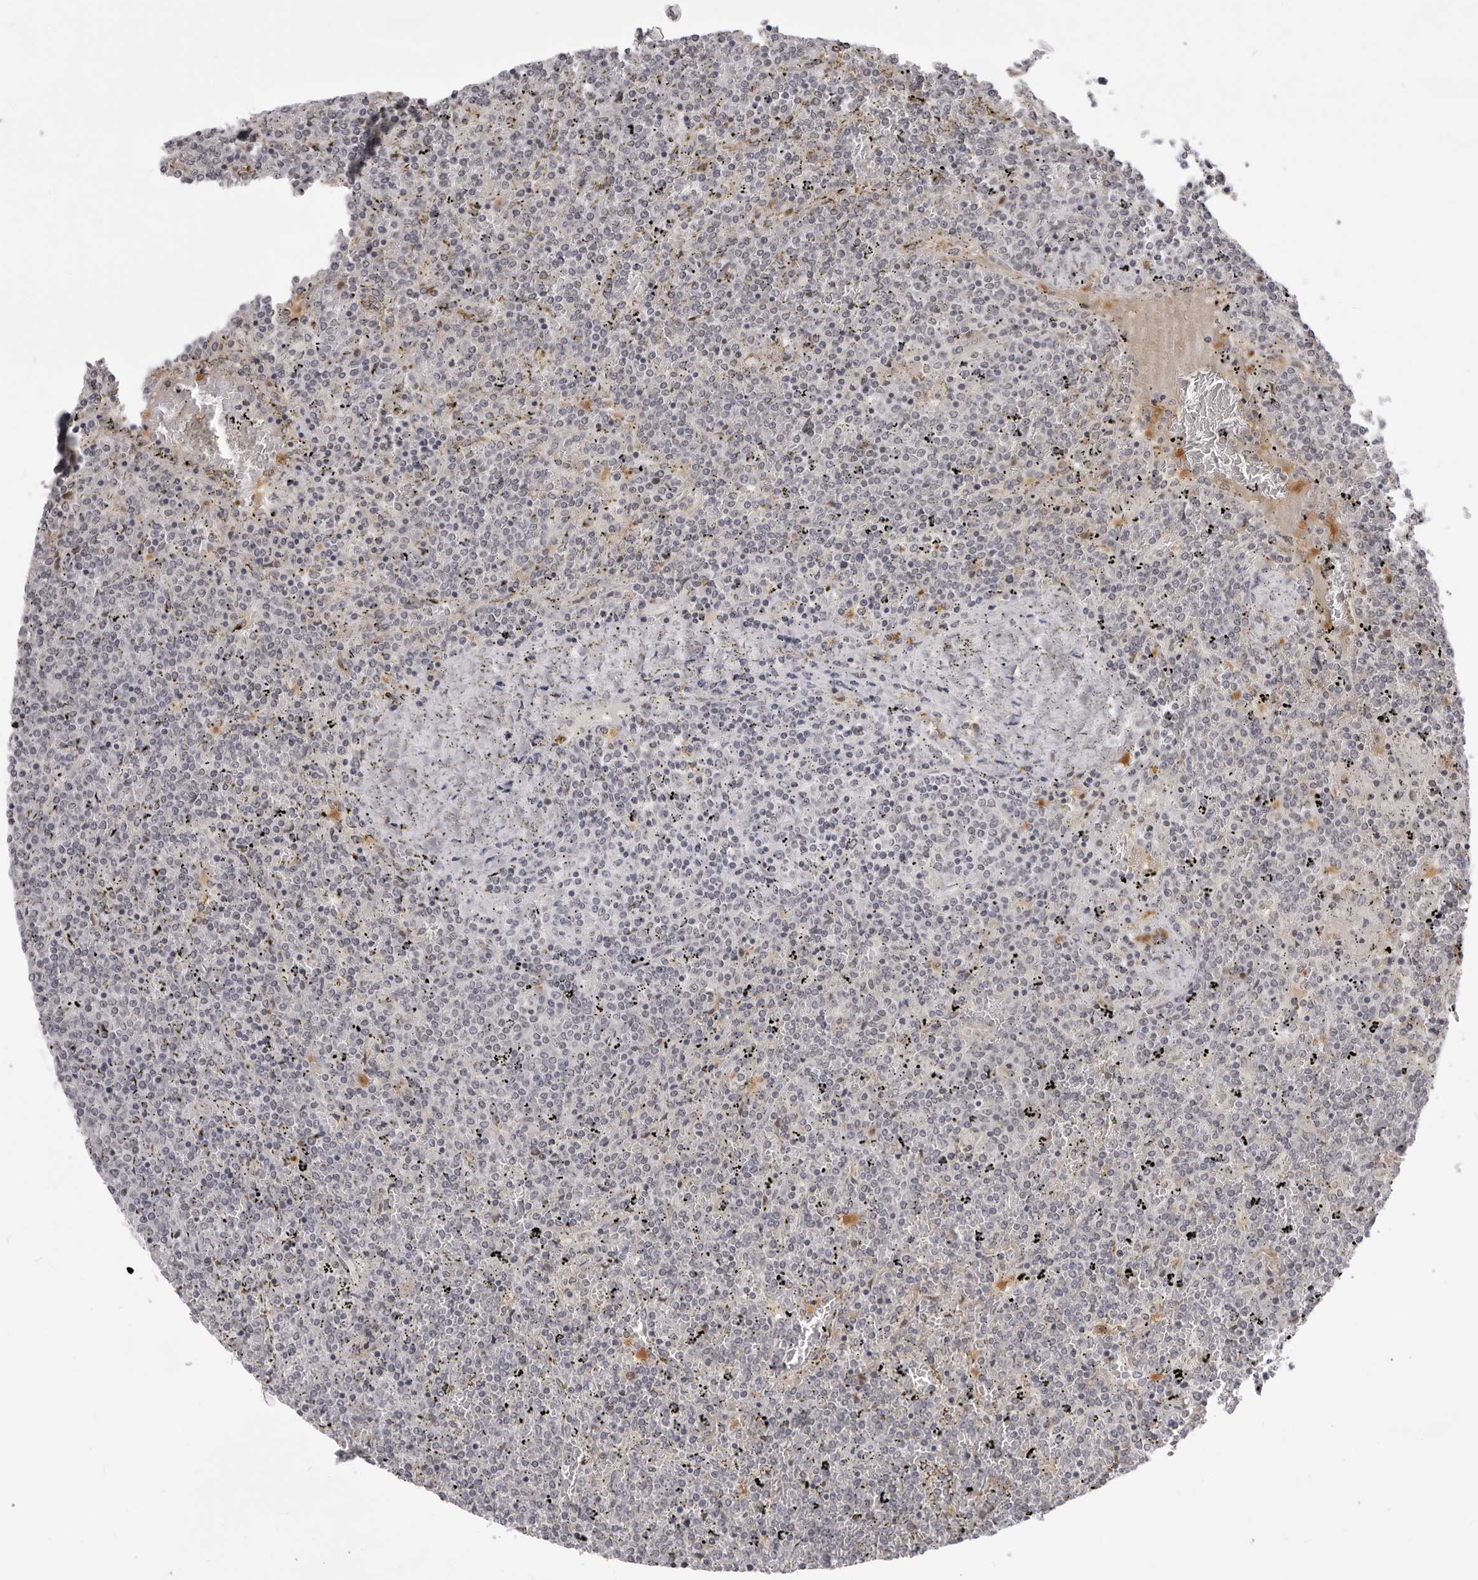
{"staining": {"intensity": "negative", "quantity": "none", "location": "none"}, "tissue": "lymphoma", "cell_type": "Tumor cells", "image_type": "cancer", "snomed": [{"axis": "morphology", "description": "Malignant lymphoma, non-Hodgkin's type, Low grade"}, {"axis": "topography", "description": "Spleen"}], "caption": "Immunohistochemistry (IHC) histopathology image of malignant lymphoma, non-Hodgkin's type (low-grade) stained for a protein (brown), which shows no expression in tumor cells.", "gene": "SRGAP2", "patient": {"sex": "female", "age": 19}}